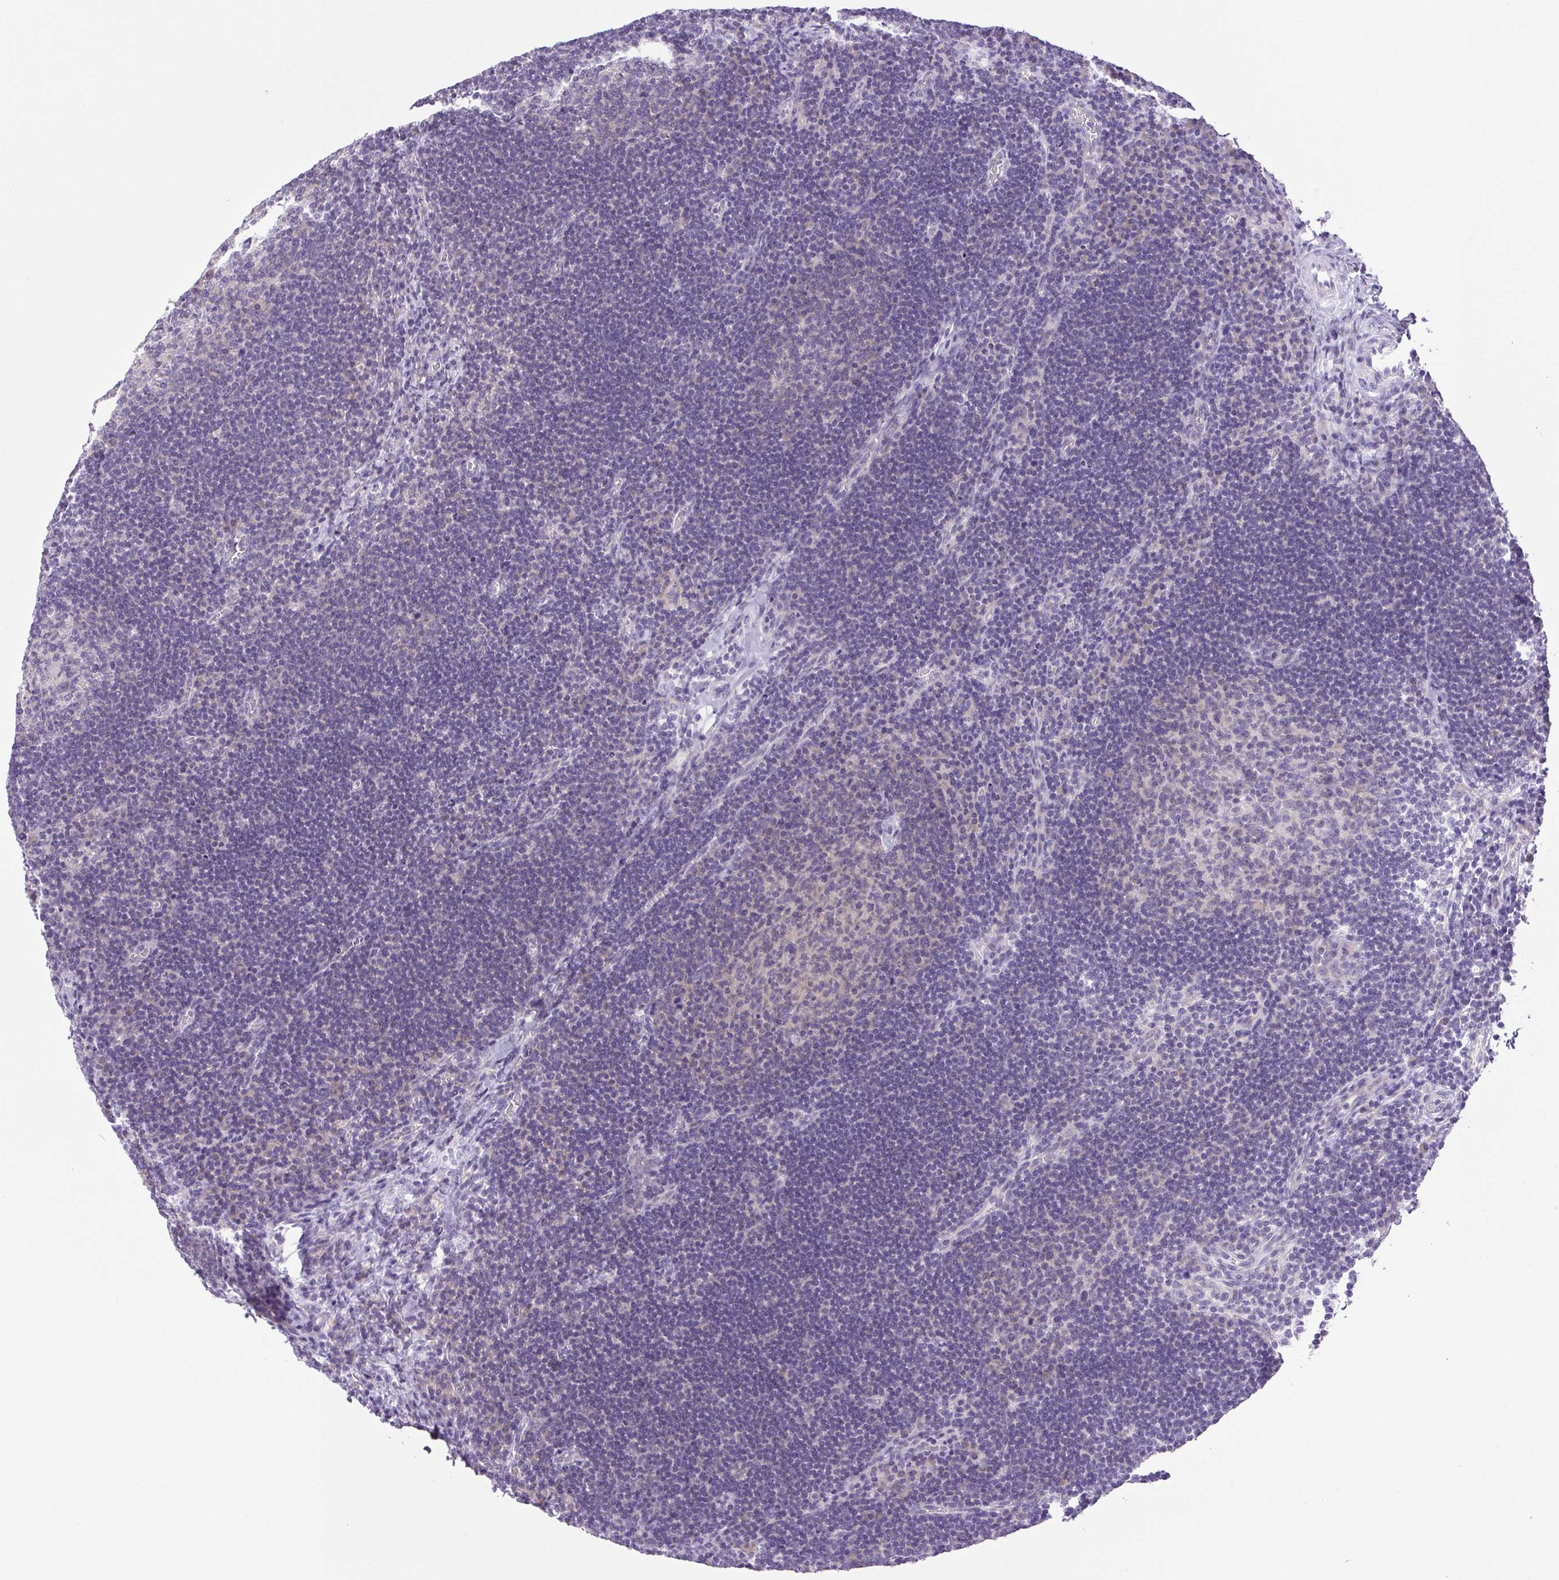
{"staining": {"intensity": "negative", "quantity": "none", "location": "none"}, "tissue": "lymph node", "cell_type": "Germinal center cells", "image_type": "normal", "snomed": [{"axis": "morphology", "description": "Normal tissue, NOS"}, {"axis": "topography", "description": "Lymph node"}], "caption": "DAB immunohistochemical staining of normal lymph node reveals no significant staining in germinal center cells. Brightfield microscopy of immunohistochemistry stained with DAB (brown) and hematoxylin (blue), captured at high magnification.", "gene": "PAPPA2", "patient": {"sex": "male", "age": 67}}